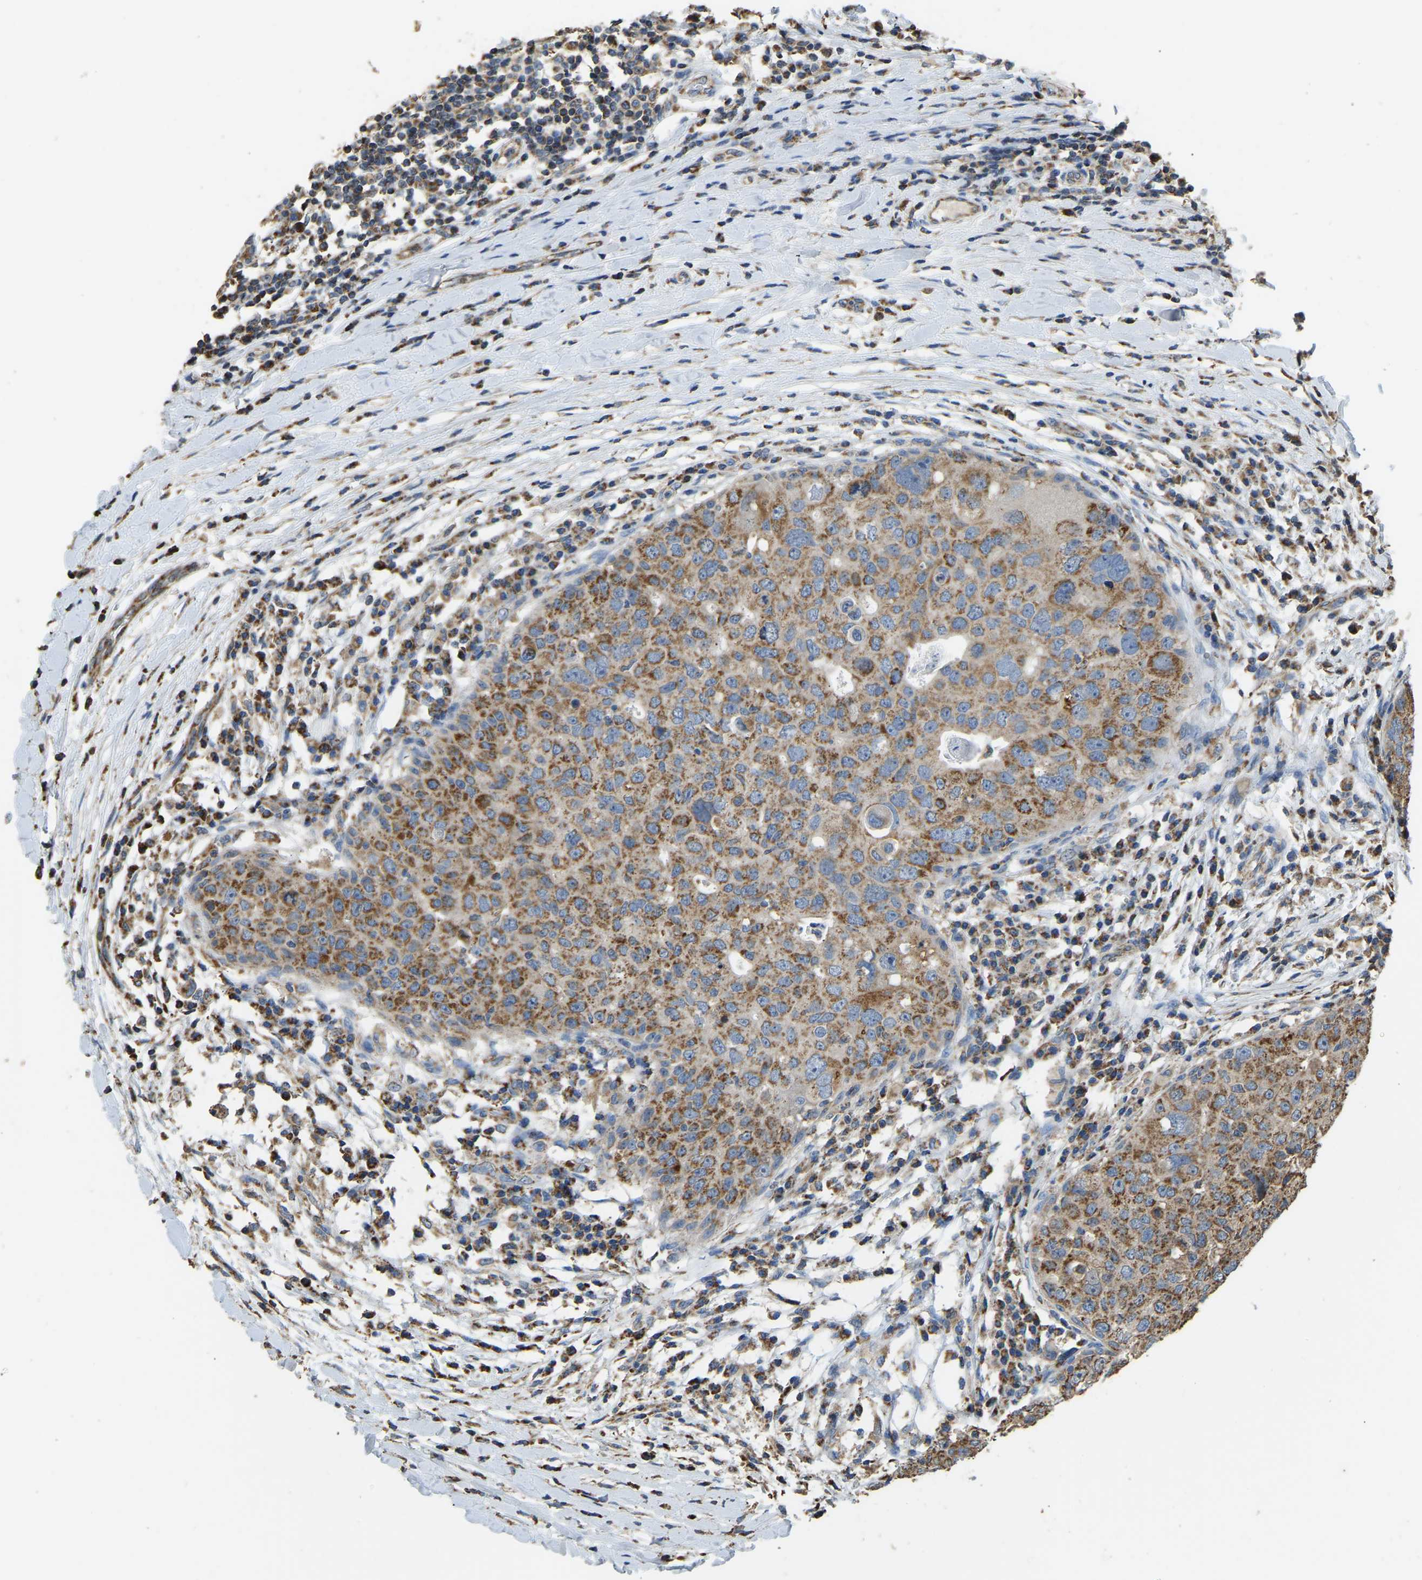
{"staining": {"intensity": "moderate", "quantity": "<25%", "location": "cytoplasmic/membranous"}, "tissue": "breast cancer", "cell_type": "Tumor cells", "image_type": "cancer", "snomed": [{"axis": "morphology", "description": "Duct carcinoma"}, {"axis": "topography", "description": "Breast"}], "caption": "DAB immunohistochemical staining of human breast cancer demonstrates moderate cytoplasmic/membranous protein staining in approximately <25% of tumor cells.", "gene": "TUFM", "patient": {"sex": "female", "age": 27}}